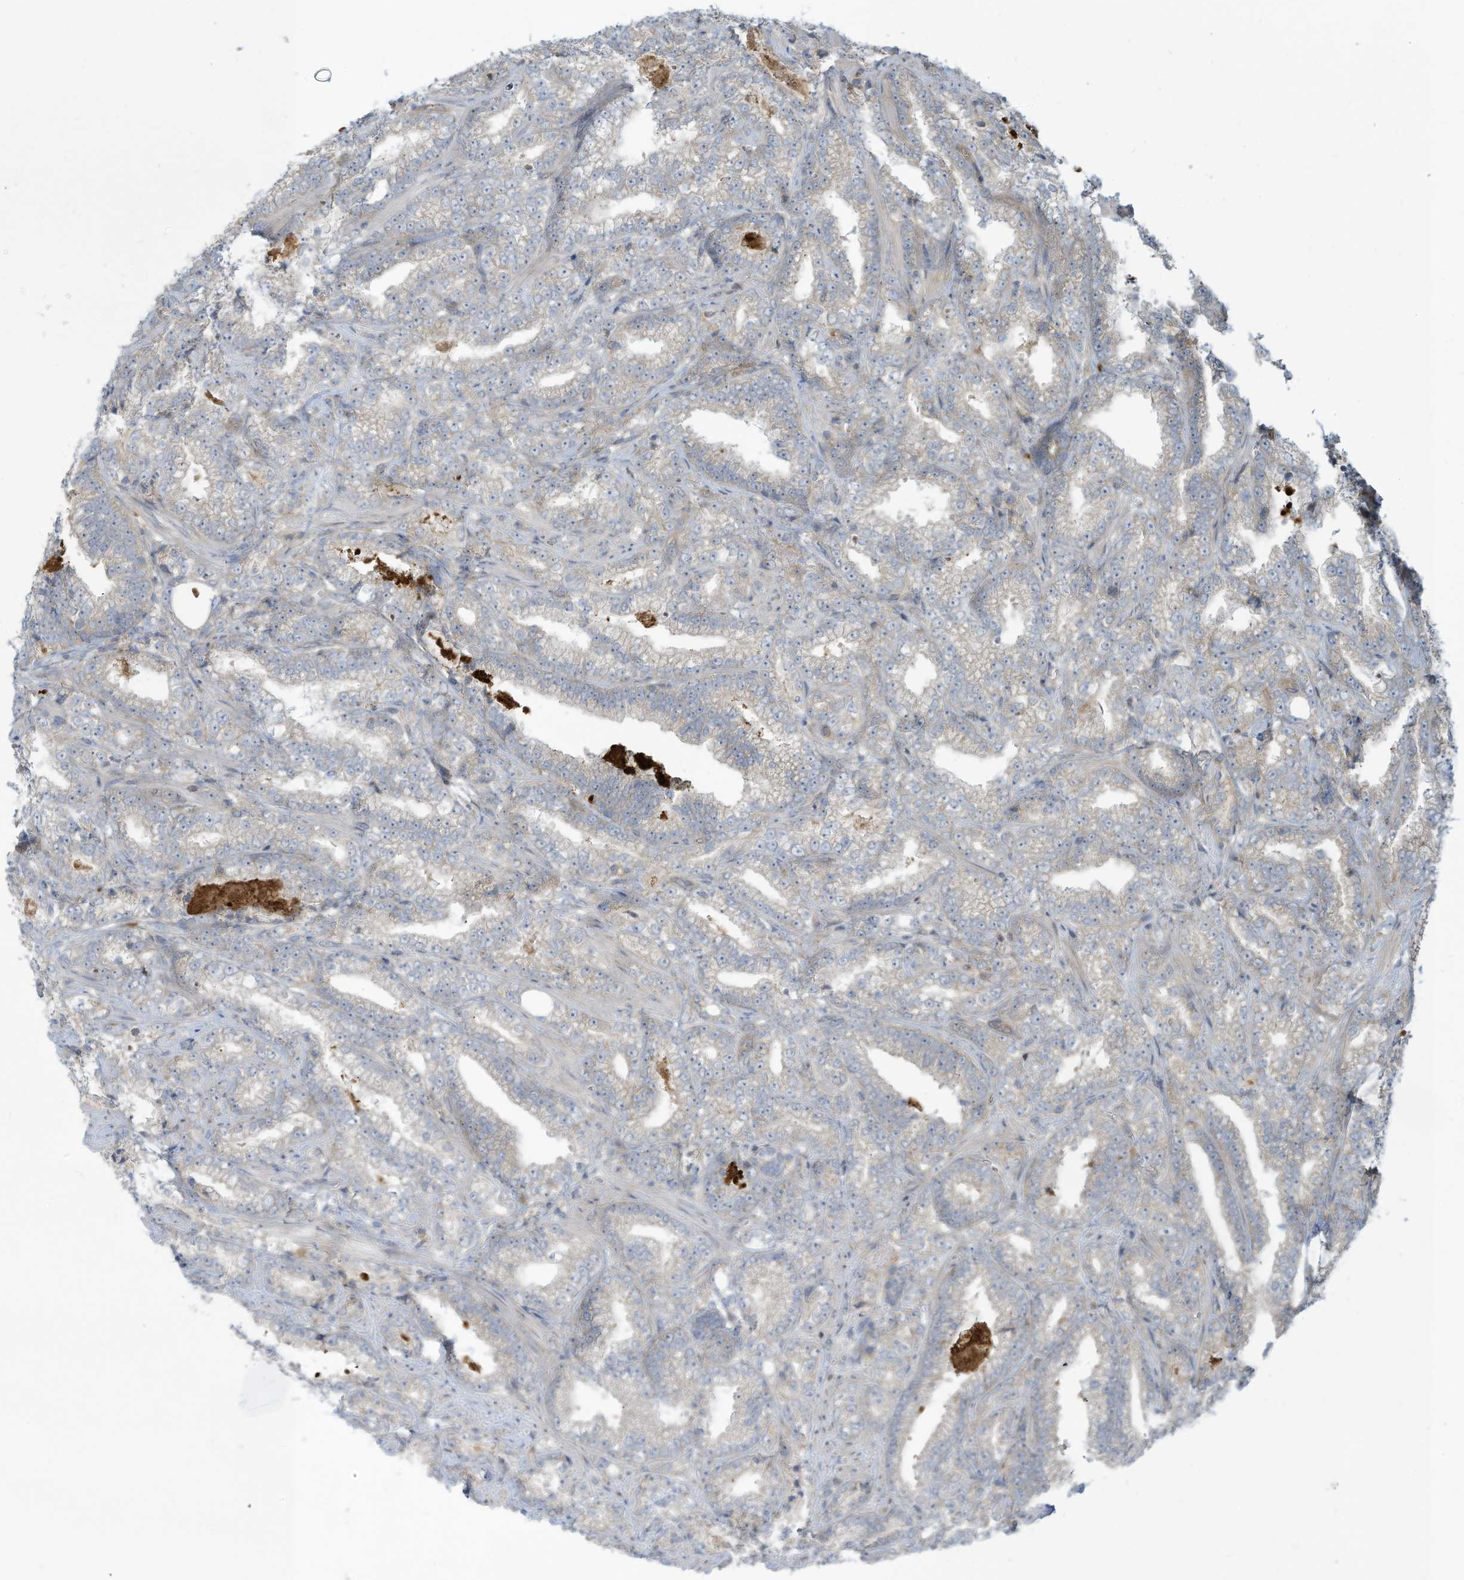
{"staining": {"intensity": "weak", "quantity": "<25%", "location": "cytoplasmic/membranous"}, "tissue": "prostate cancer", "cell_type": "Tumor cells", "image_type": "cancer", "snomed": [{"axis": "morphology", "description": "Adenocarcinoma, High grade"}, {"axis": "topography", "description": "Prostate and seminal vesicle, NOS"}], "caption": "Immunohistochemistry micrograph of human prostate cancer (adenocarcinoma (high-grade)) stained for a protein (brown), which exhibits no staining in tumor cells.", "gene": "ADAT2", "patient": {"sex": "male", "age": 67}}